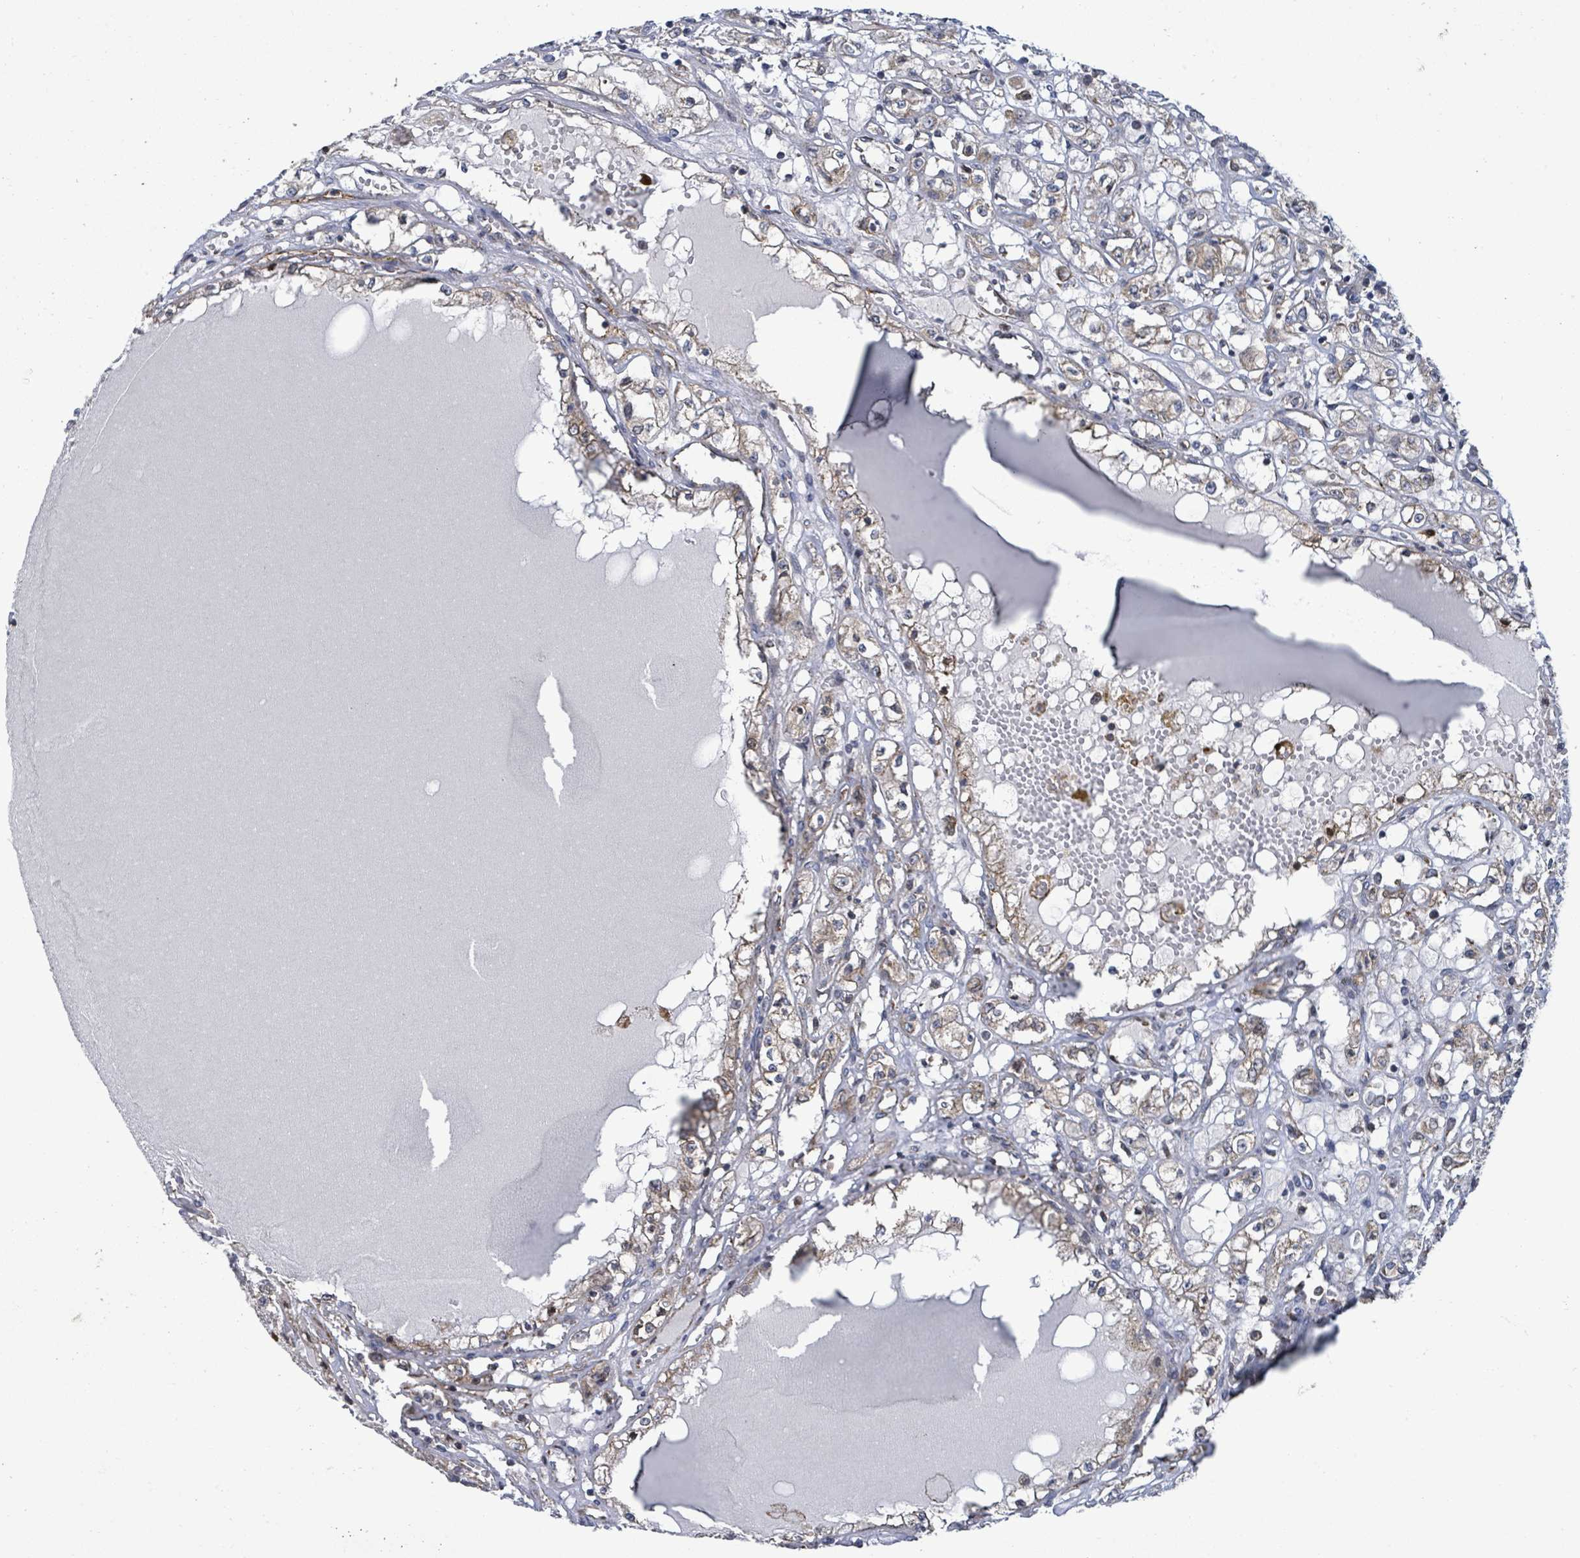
{"staining": {"intensity": "weak", "quantity": "<25%", "location": "cytoplasmic/membranous"}, "tissue": "renal cancer", "cell_type": "Tumor cells", "image_type": "cancer", "snomed": [{"axis": "morphology", "description": "Adenocarcinoma, NOS"}, {"axis": "topography", "description": "Kidney"}], "caption": "Tumor cells show no significant protein staining in adenocarcinoma (renal).", "gene": "NOMO1", "patient": {"sex": "male", "age": 56}}